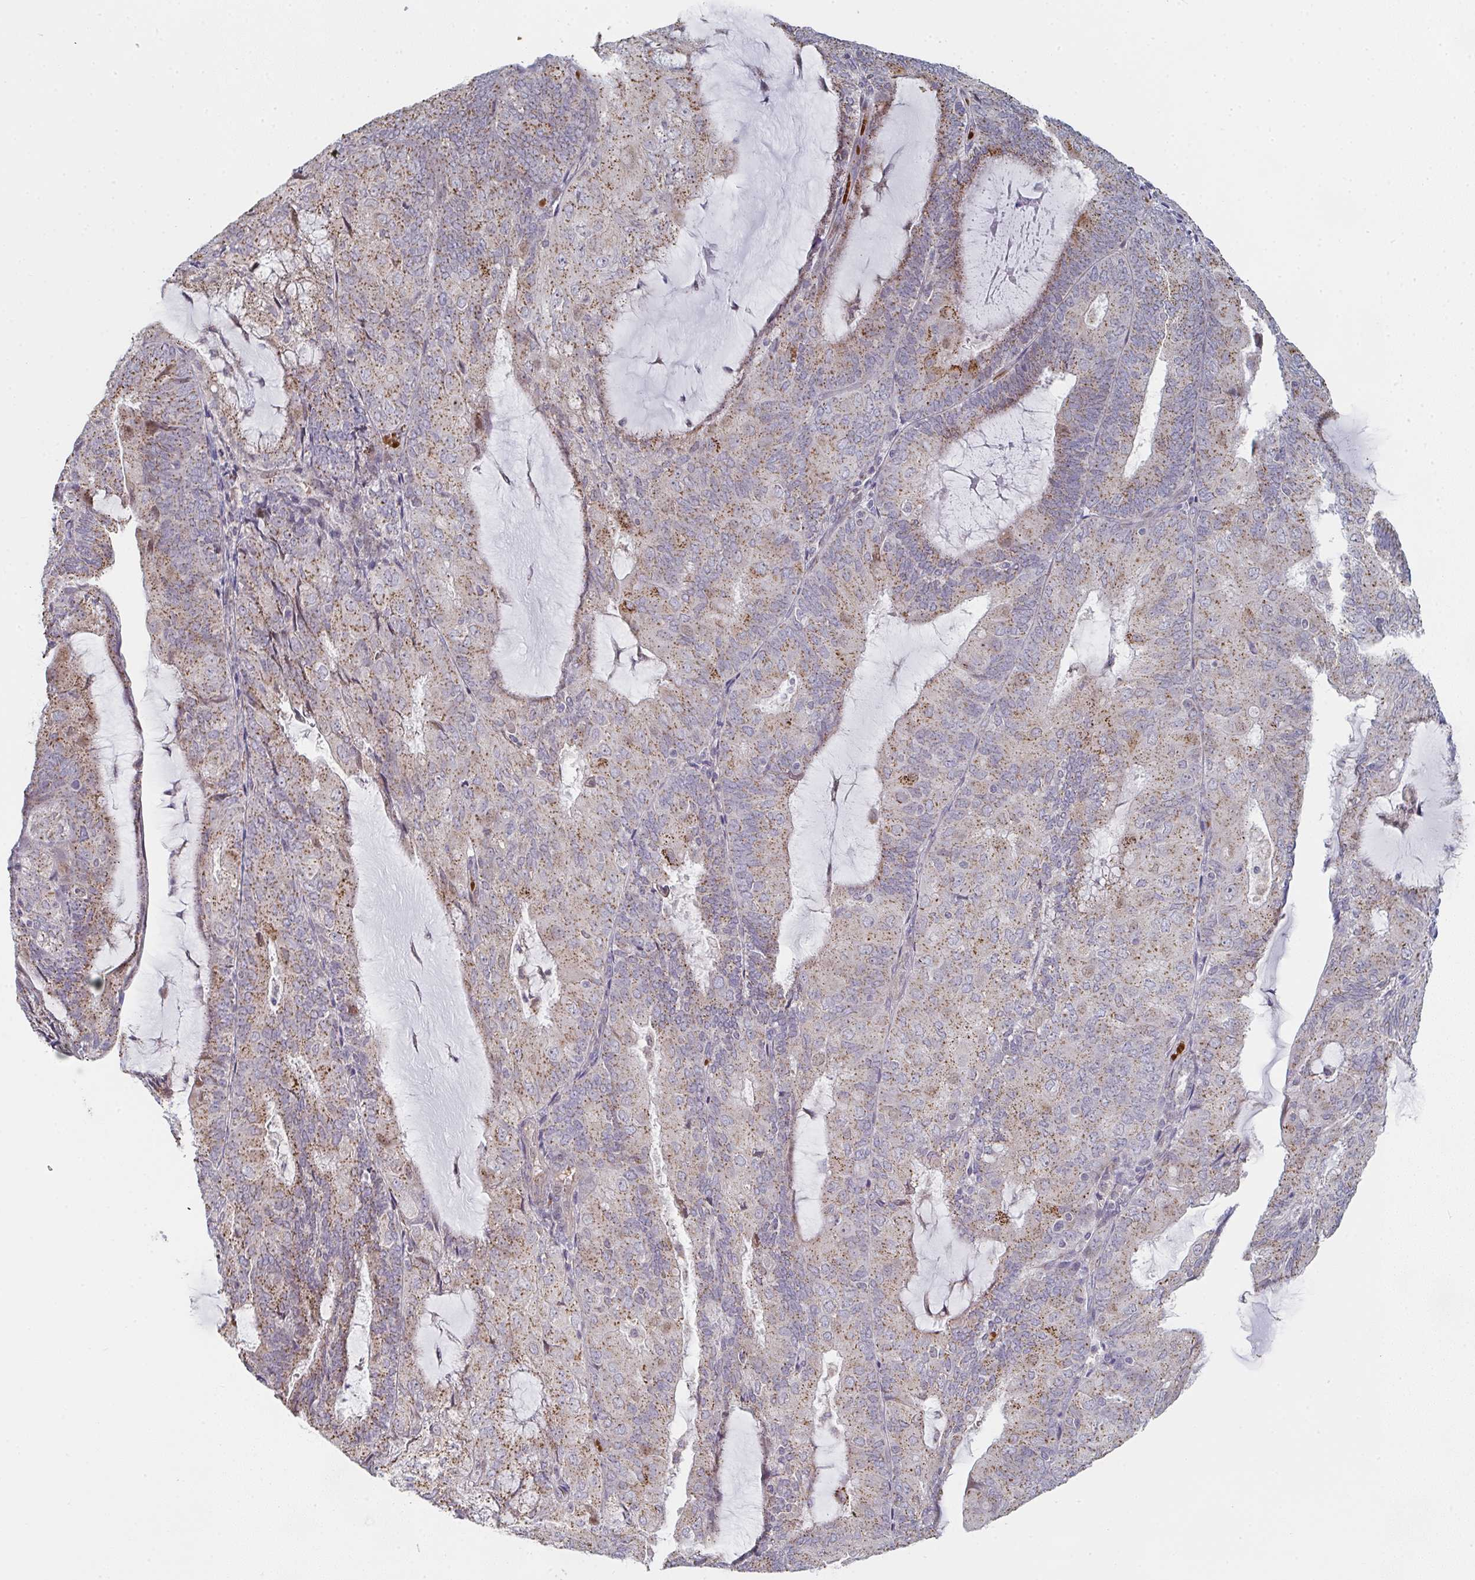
{"staining": {"intensity": "moderate", "quantity": ">75%", "location": "cytoplasmic/membranous"}, "tissue": "endometrial cancer", "cell_type": "Tumor cells", "image_type": "cancer", "snomed": [{"axis": "morphology", "description": "Adenocarcinoma, NOS"}, {"axis": "topography", "description": "Endometrium"}], "caption": "IHC of human endometrial adenocarcinoma exhibits medium levels of moderate cytoplasmic/membranous staining in about >75% of tumor cells.", "gene": "ZNF526", "patient": {"sex": "female", "age": 81}}